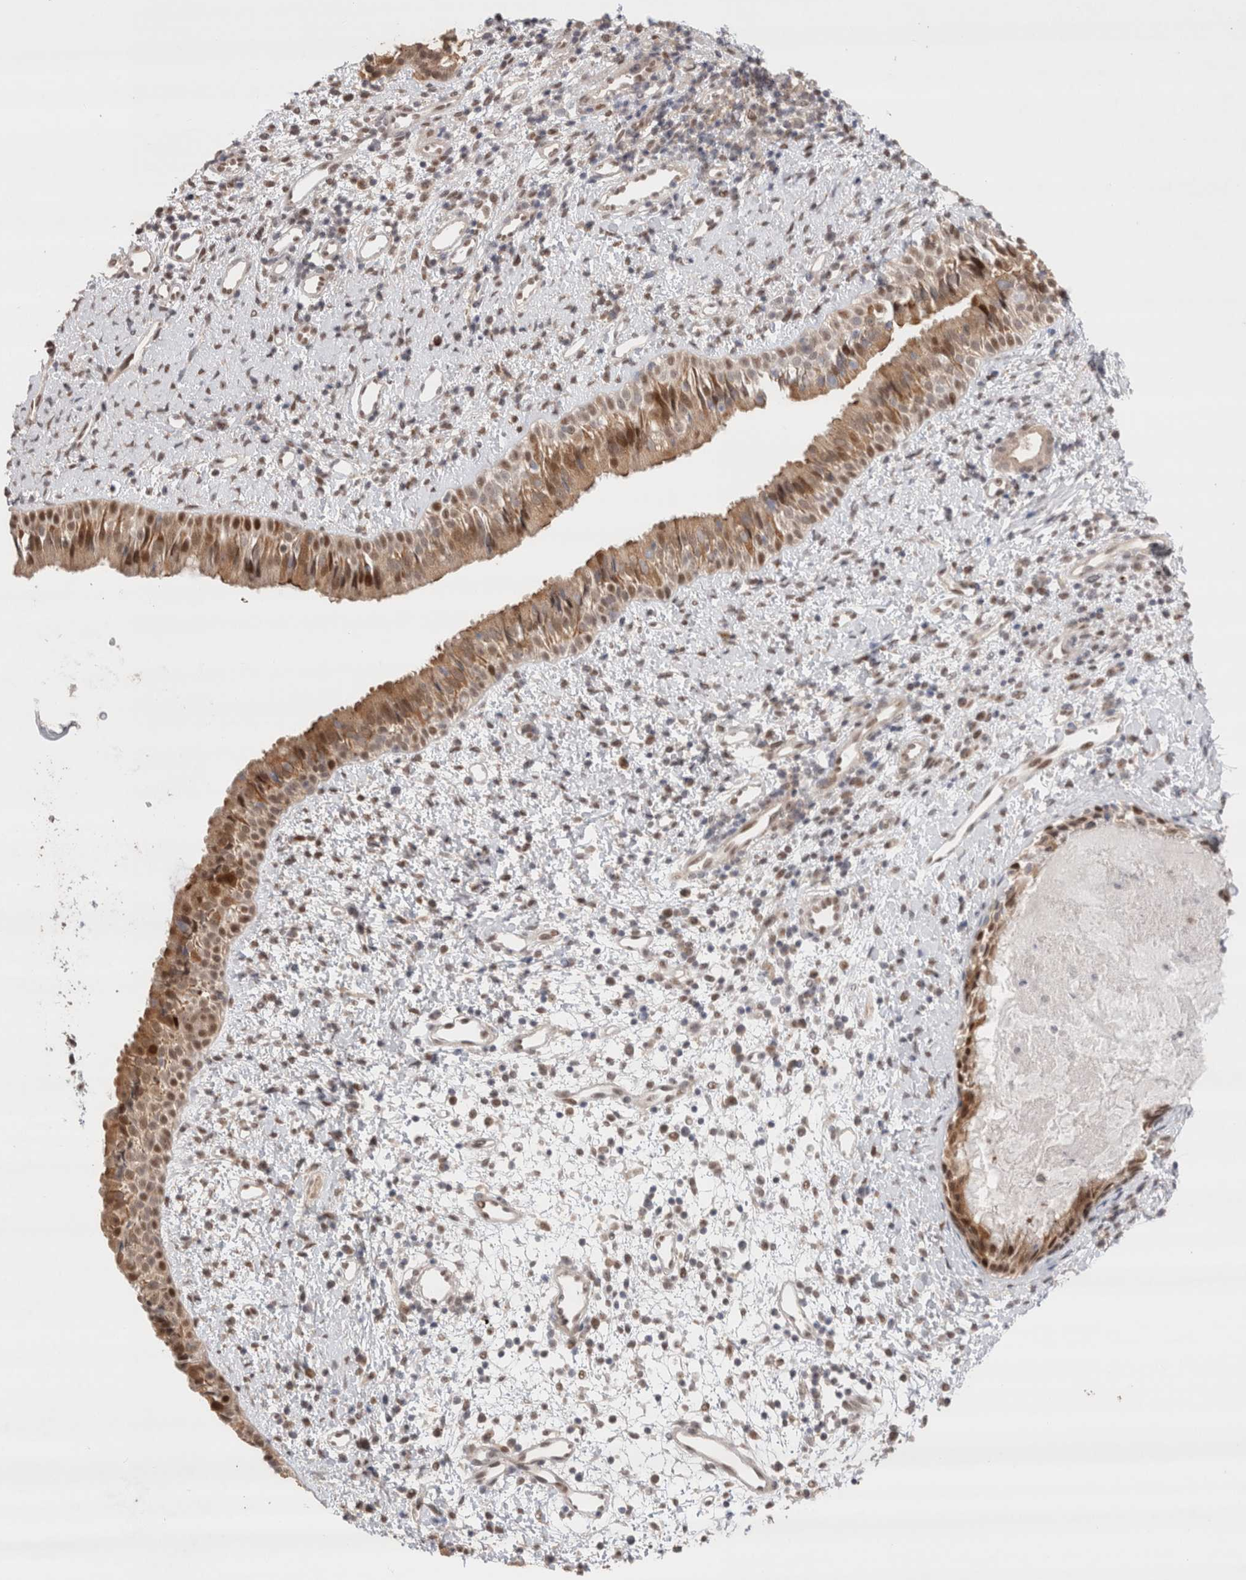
{"staining": {"intensity": "moderate", "quantity": "25%-75%", "location": "cytoplasmic/membranous,nuclear"}, "tissue": "nasopharynx", "cell_type": "Respiratory epithelial cells", "image_type": "normal", "snomed": [{"axis": "morphology", "description": "Normal tissue, NOS"}, {"axis": "topography", "description": "Nasopharynx"}], "caption": "Immunohistochemistry (IHC) of unremarkable nasopharynx displays medium levels of moderate cytoplasmic/membranous,nuclear staining in approximately 25%-75% of respiratory epithelial cells.", "gene": "SLC29A1", "patient": {"sex": "male", "age": 22}}